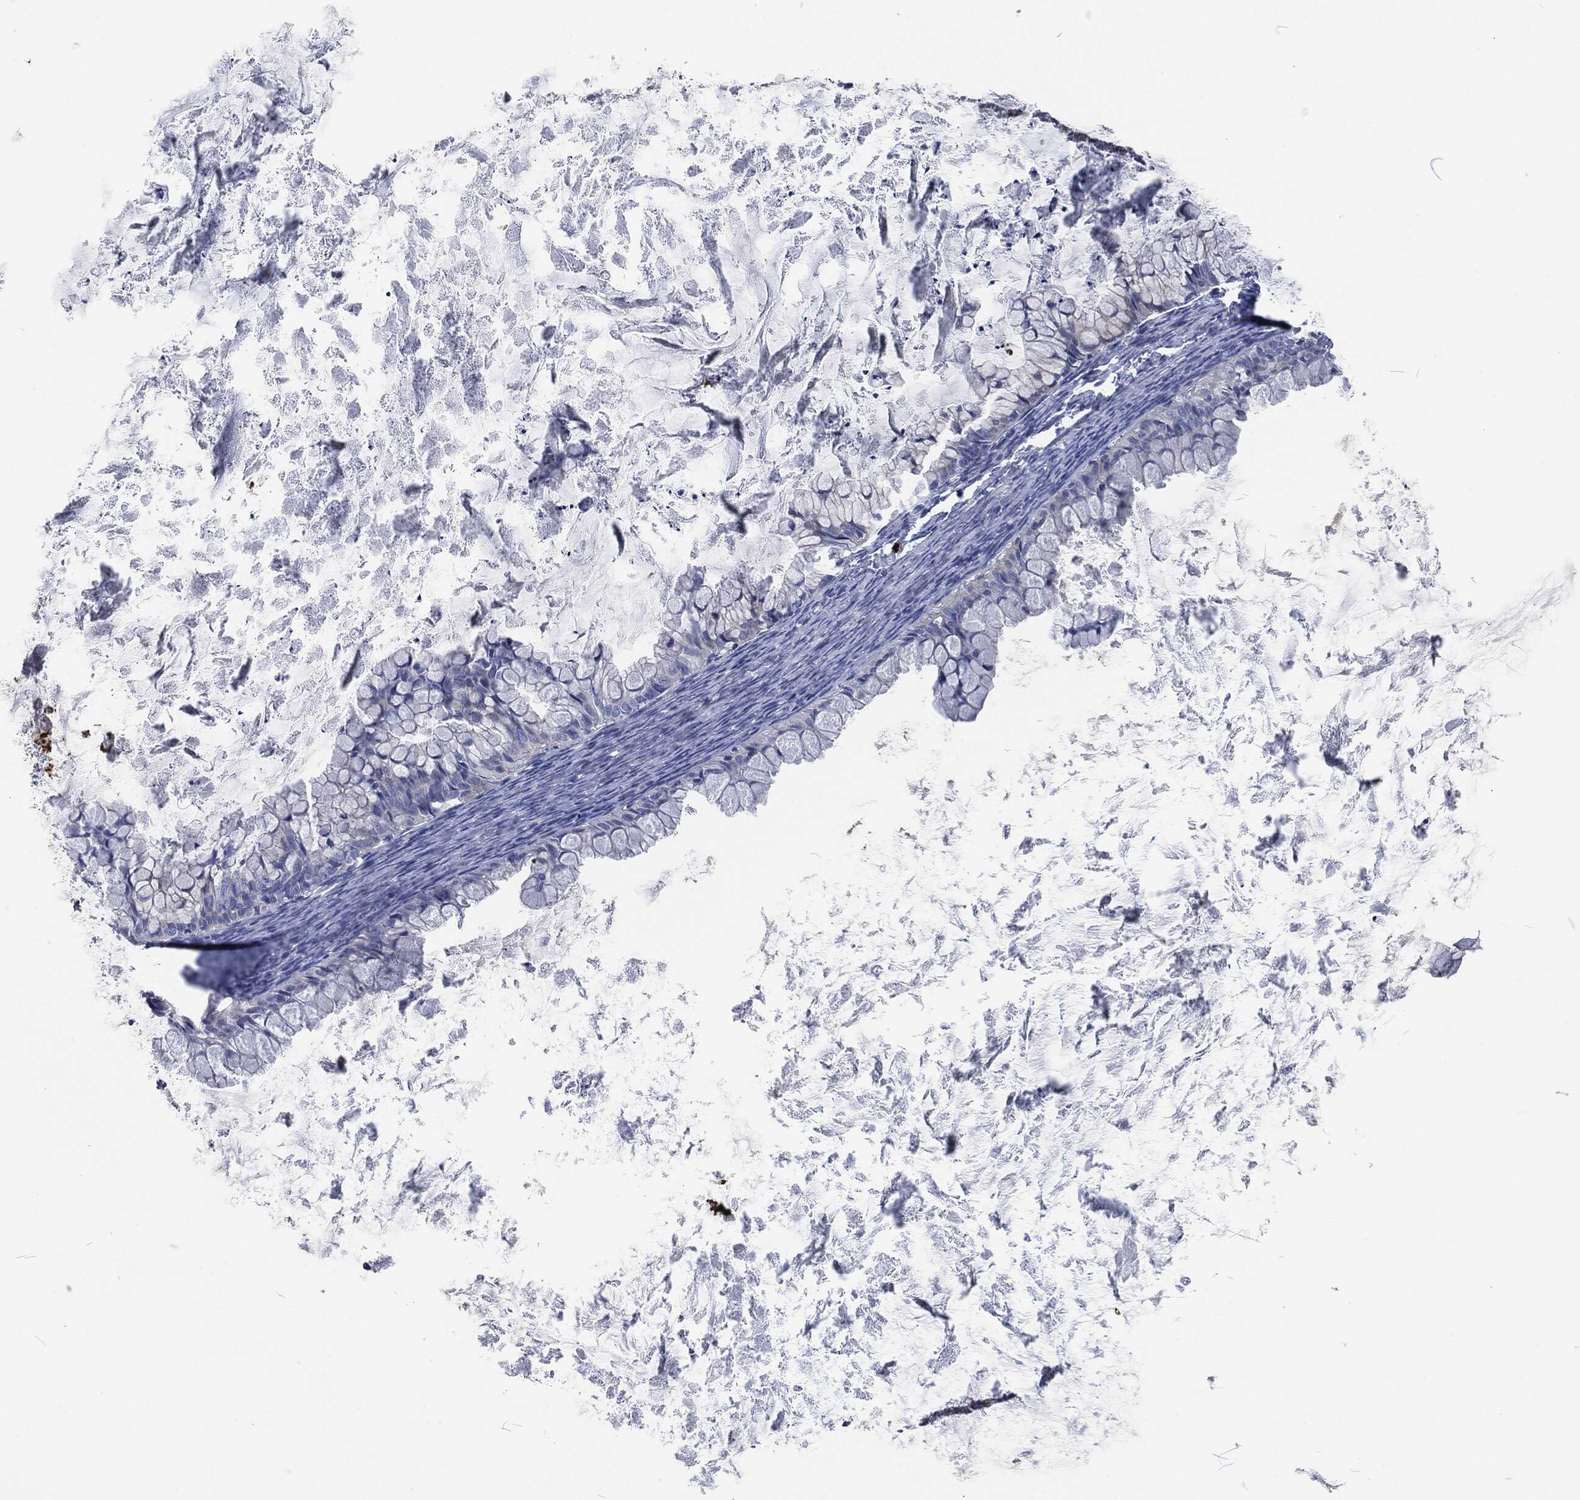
{"staining": {"intensity": "negative", "quantity": "none", "location": "none"}, "tissue": "ovarian cancer", "cell_type": "Tumor cells", "image_type": "cancer", "snomed": [{"axis": "morphology", "description": "Cystadenocarcinoma, mucinous, NOS"}, {"axis": "topography", "description": "Ovary"}], "caption": "Immunohistochemistry (IHC) photomicrograph of human ovarian cancer (mucinous cystadenocarcinoma) stained for a protein (brown), which reveals no staining in tumor cells.", "gene": "MPO", "patient": {"sex": "female", "age": 35}}